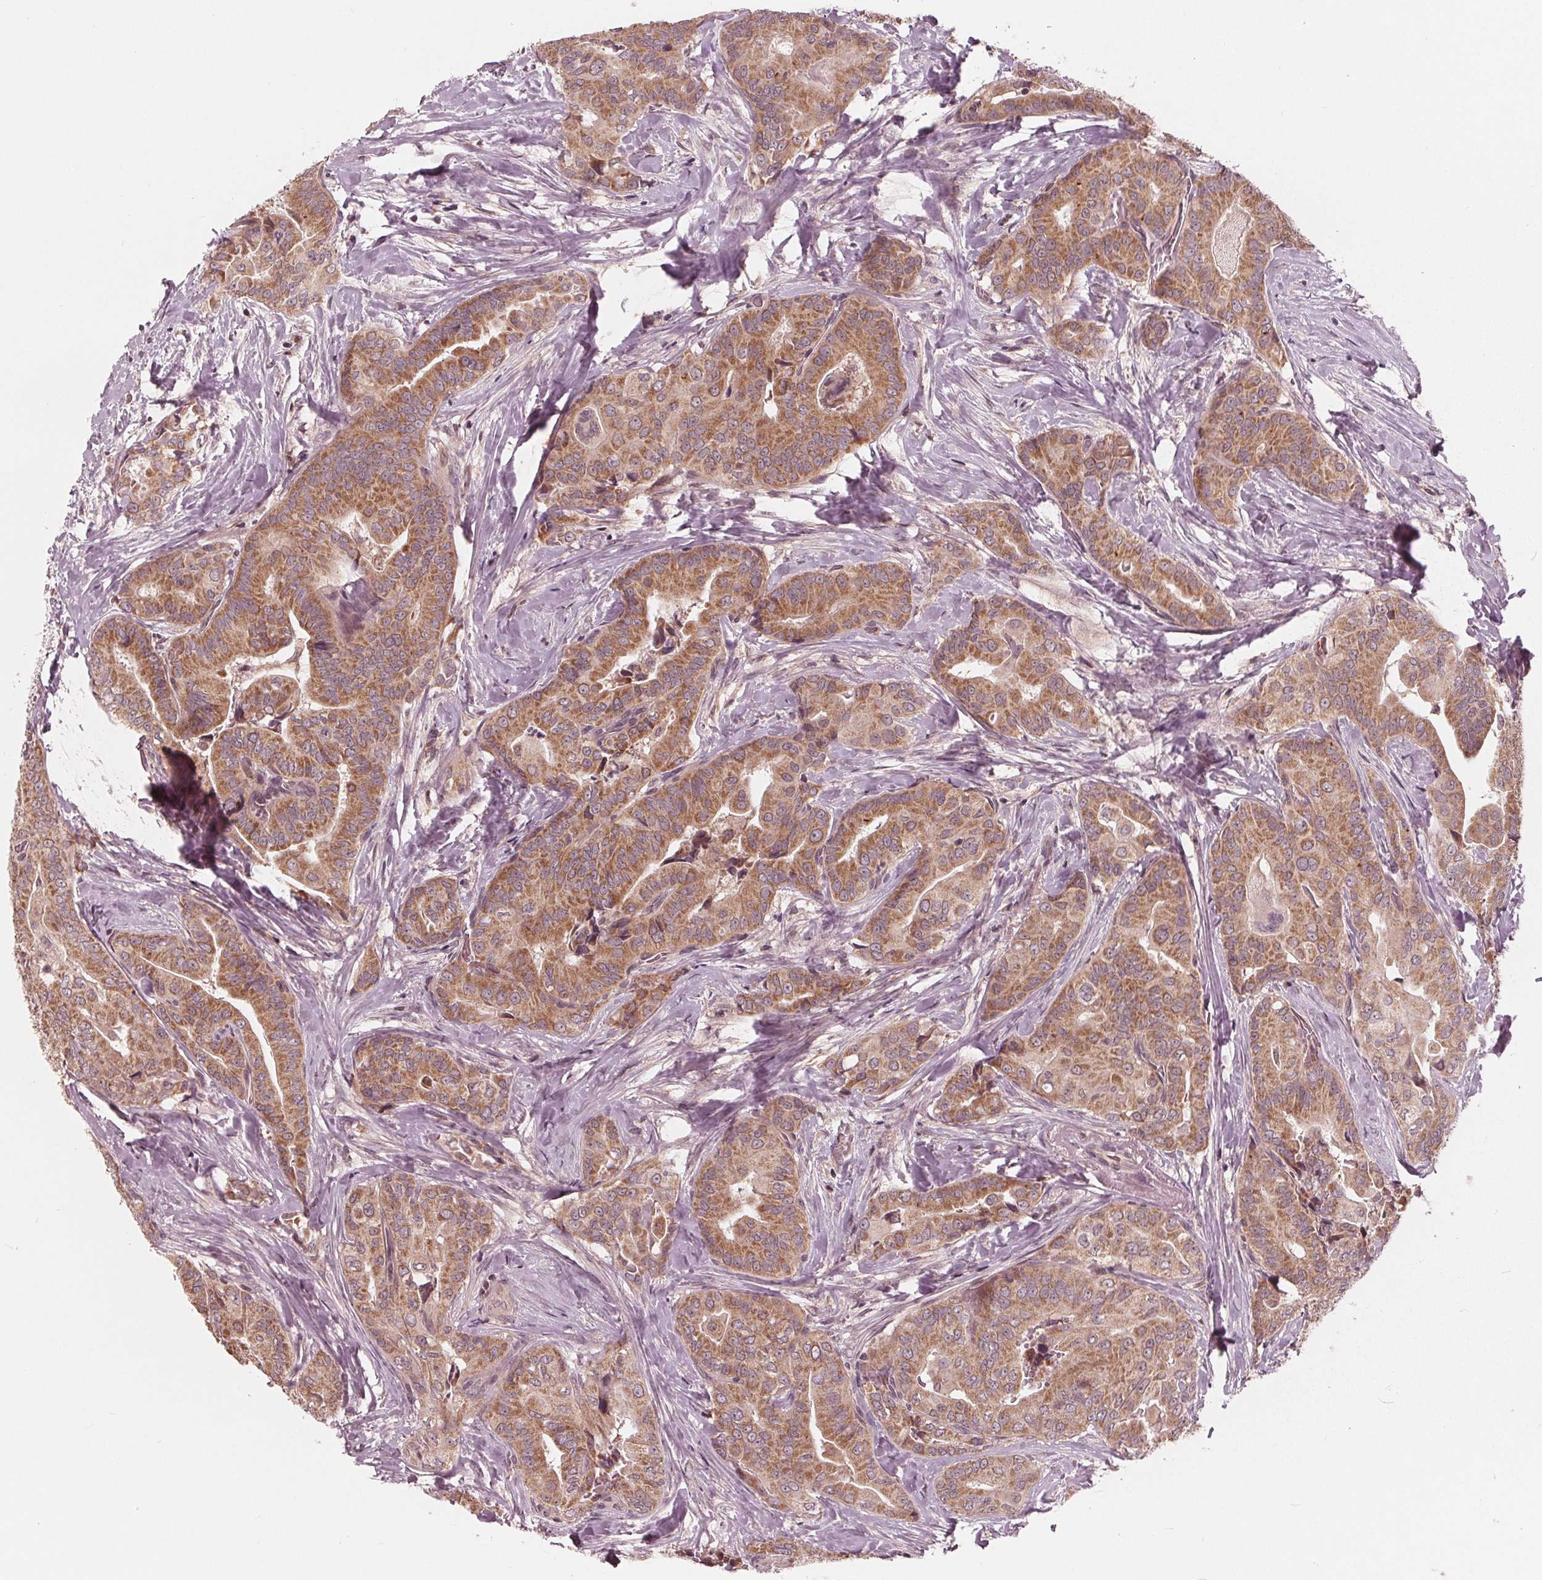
{"staining": {"intensity": "moderate", "quantity": ">75%", "location": "cytoplasmic/membranous"}, "tissue": "thyroid cancer", "cell_type": "Tumor cells", "image_type": "cancer", "snomed": [{"axis": "morphology", "description": "Papillary adenocarcinoma, NOS"}, {"axis": "topography", "description": "Thyroid gland"}], "caption": "A brown stain highlights moderate cytoplasmic/membranous positivity of a protein in thyroid cancer (papillary adenocarcinoma) tumor cells.", "gene": "UBALD1", "patient": {"sex": "male", "age": 61}}